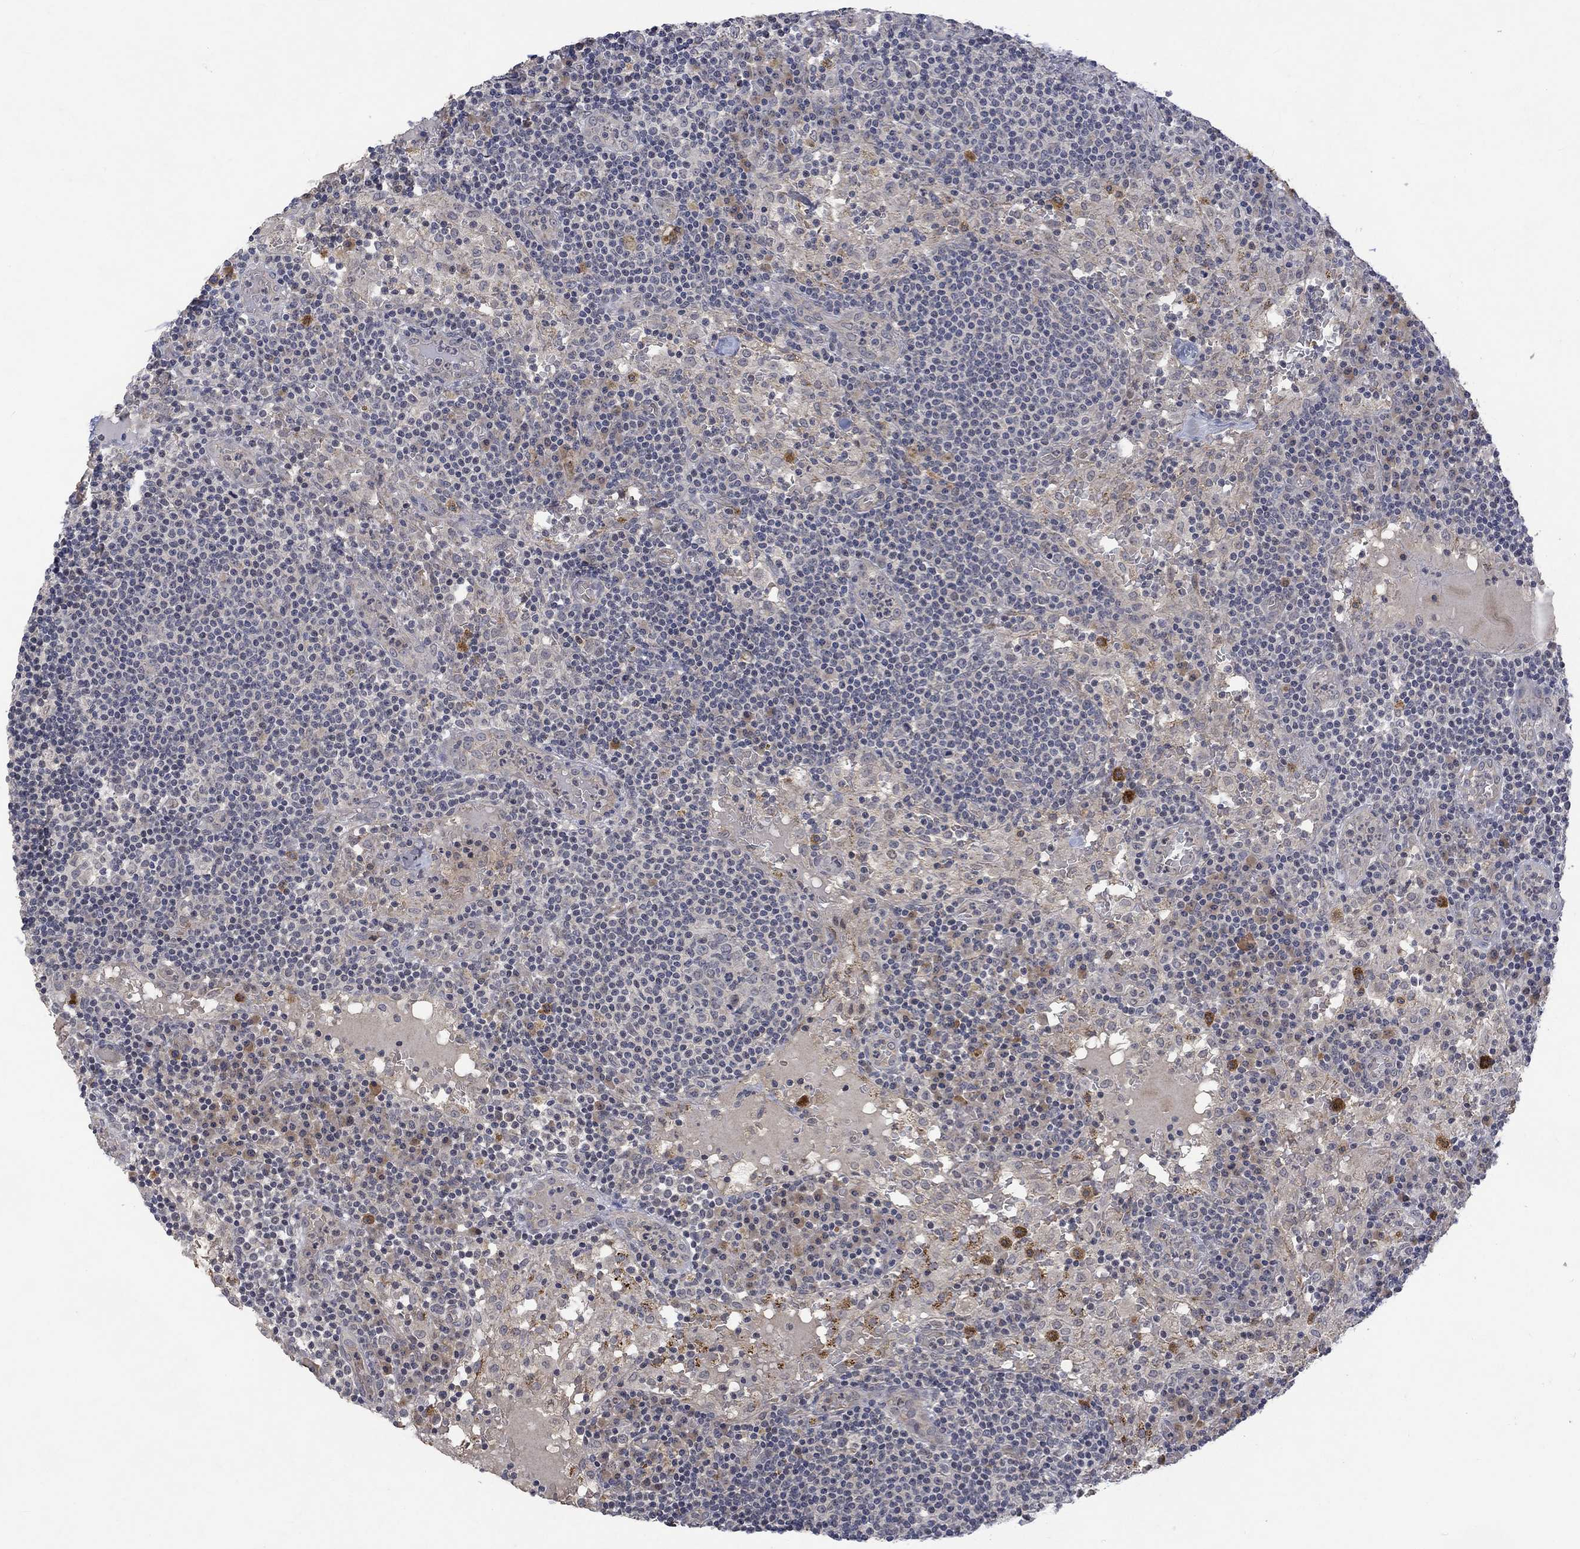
{"staining": {"intensity": "negative", "quantity": "none", "location": "none"}, "tissue": "lymph node", "cell_type": "Germinal center cells", "image_type": "normal", "snomed": [{"axis": "morphology", "description": "Normal tissue, NOS"}, {"axis": "topography", "description": "Lymph node"}], "caption": "DAB immunohistochemical staining of unremarkable human lymph node displays no significant expression in germinal center cells. (DAB immunohistochemistry visualized using brightfield microscopy, high magnification).", "gene": "GRIN2D", "patient": {"sex": "male", "age": 62}}